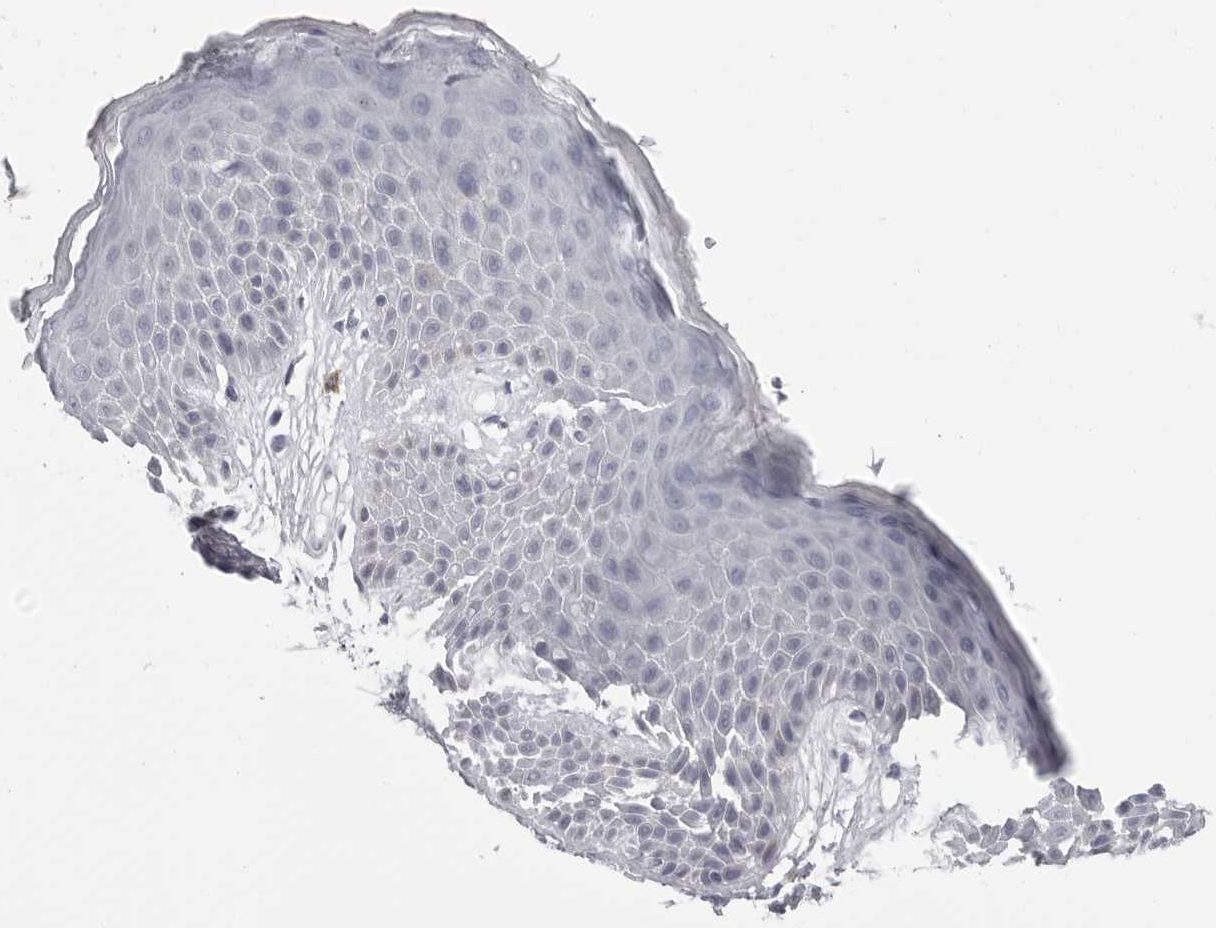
{"staining": {"intensity": "negative", "quantity": "none", "location": "none"}, "tissue": "skin", "cell_type": "Epidermal cells", "image_type": "normal", "snomed": [{"axis": "morphology", "description": "Normal tissue, NOS"}, {"axis": "topography", "description": "Anal"}], "caption": "Micrograph shows no protein staining in epidermal cells of benign skin.", "gene": "BPIFA1", "patient": {"sex": "male", "age": 74}}